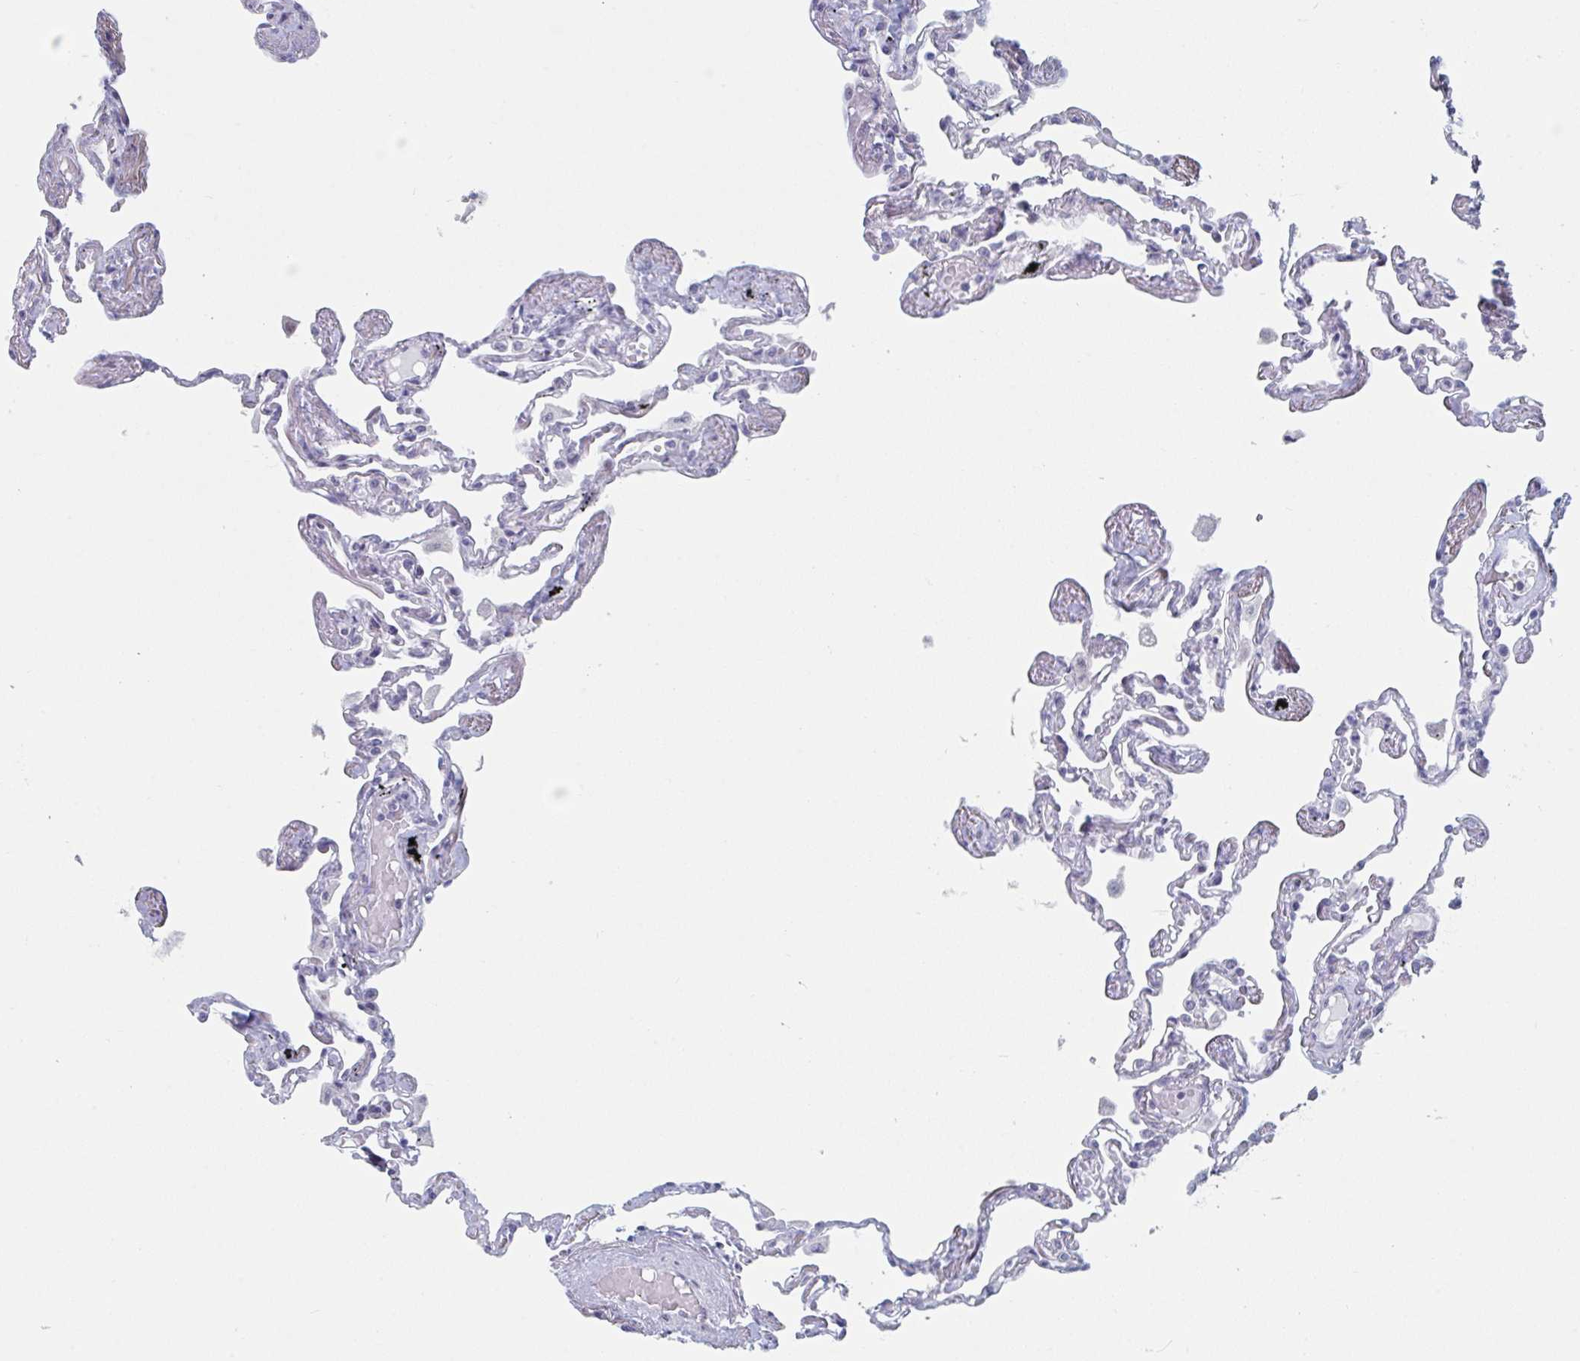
{"staining": {"intensity": "negative", "quantity": "none", "location": "none"}, "tissue": "lung", "cell_type": "Alveolar cells", "image_type": "normal", "snomed": [{"axis": "morphology", "description": "Normal tissue, NOS"}, {"axis": "topography", "description": "Lung"}], "caption": "This is an IHC photomicrograph of normal human lung. There is no staining in alveolar cells.", "gene": "NR1H2", "patient": {"sex": "female", "age": 67}}